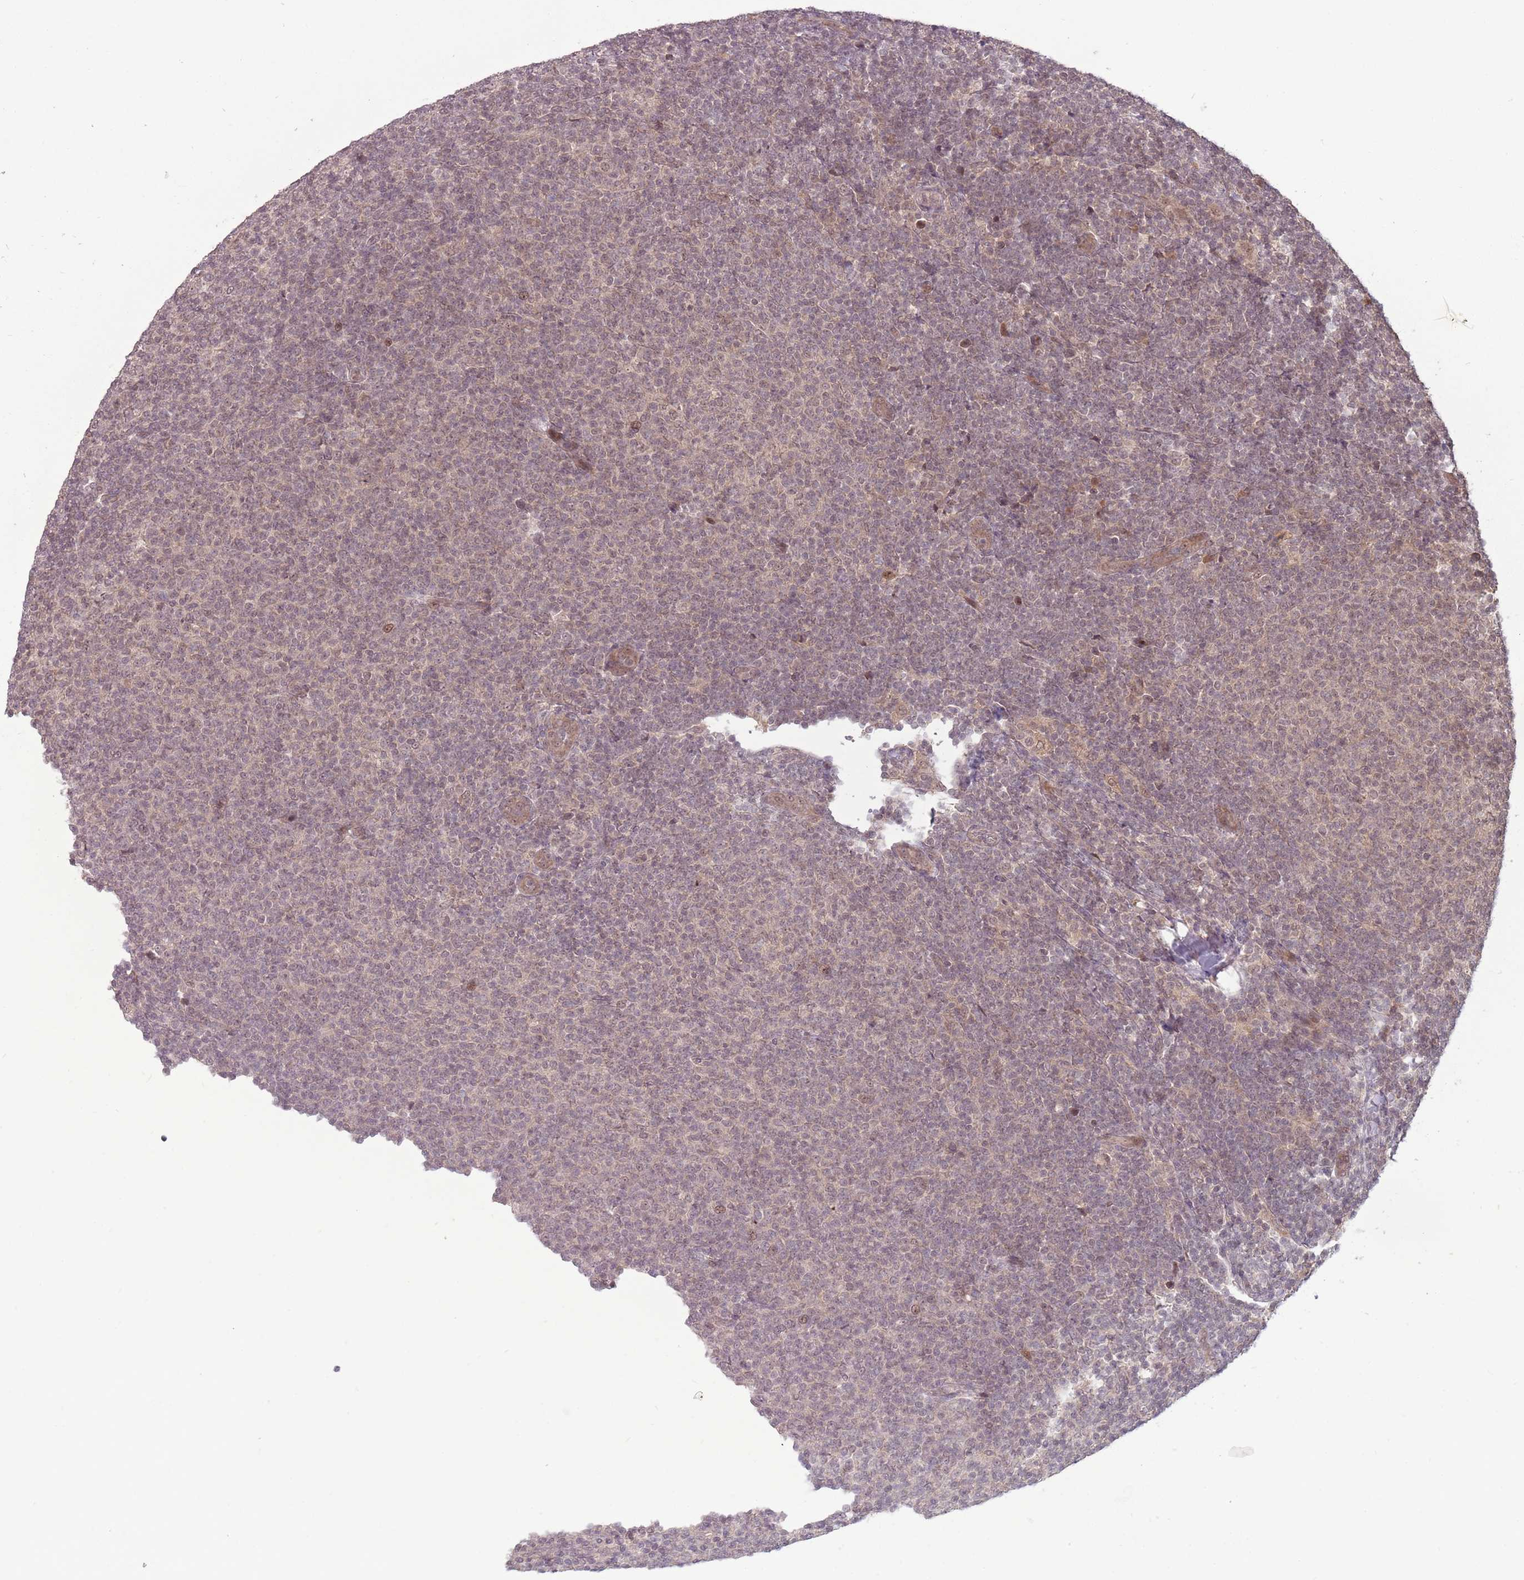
{"staining": {"intensity": "weak", "quantity": "<25%", "location": "cytoplasmic/membranous"}, "tissue": "lymphoma", "cell_type": "Tumor cells", "image_type": "cancer", "snomed": [{"axis": "morphology", "description": "Malignant lymphoma, non-Hodgkin's type, Low grade"}, {"axis": "topography", "description": "Lymph node"}], "caption": "IHC micrograph of human lymphoma stained for a protein (brown), which exhibits no expression in tumor cells.", "gene": "ADAMTS3", "patient": {"sex": "male", "age": 66}}